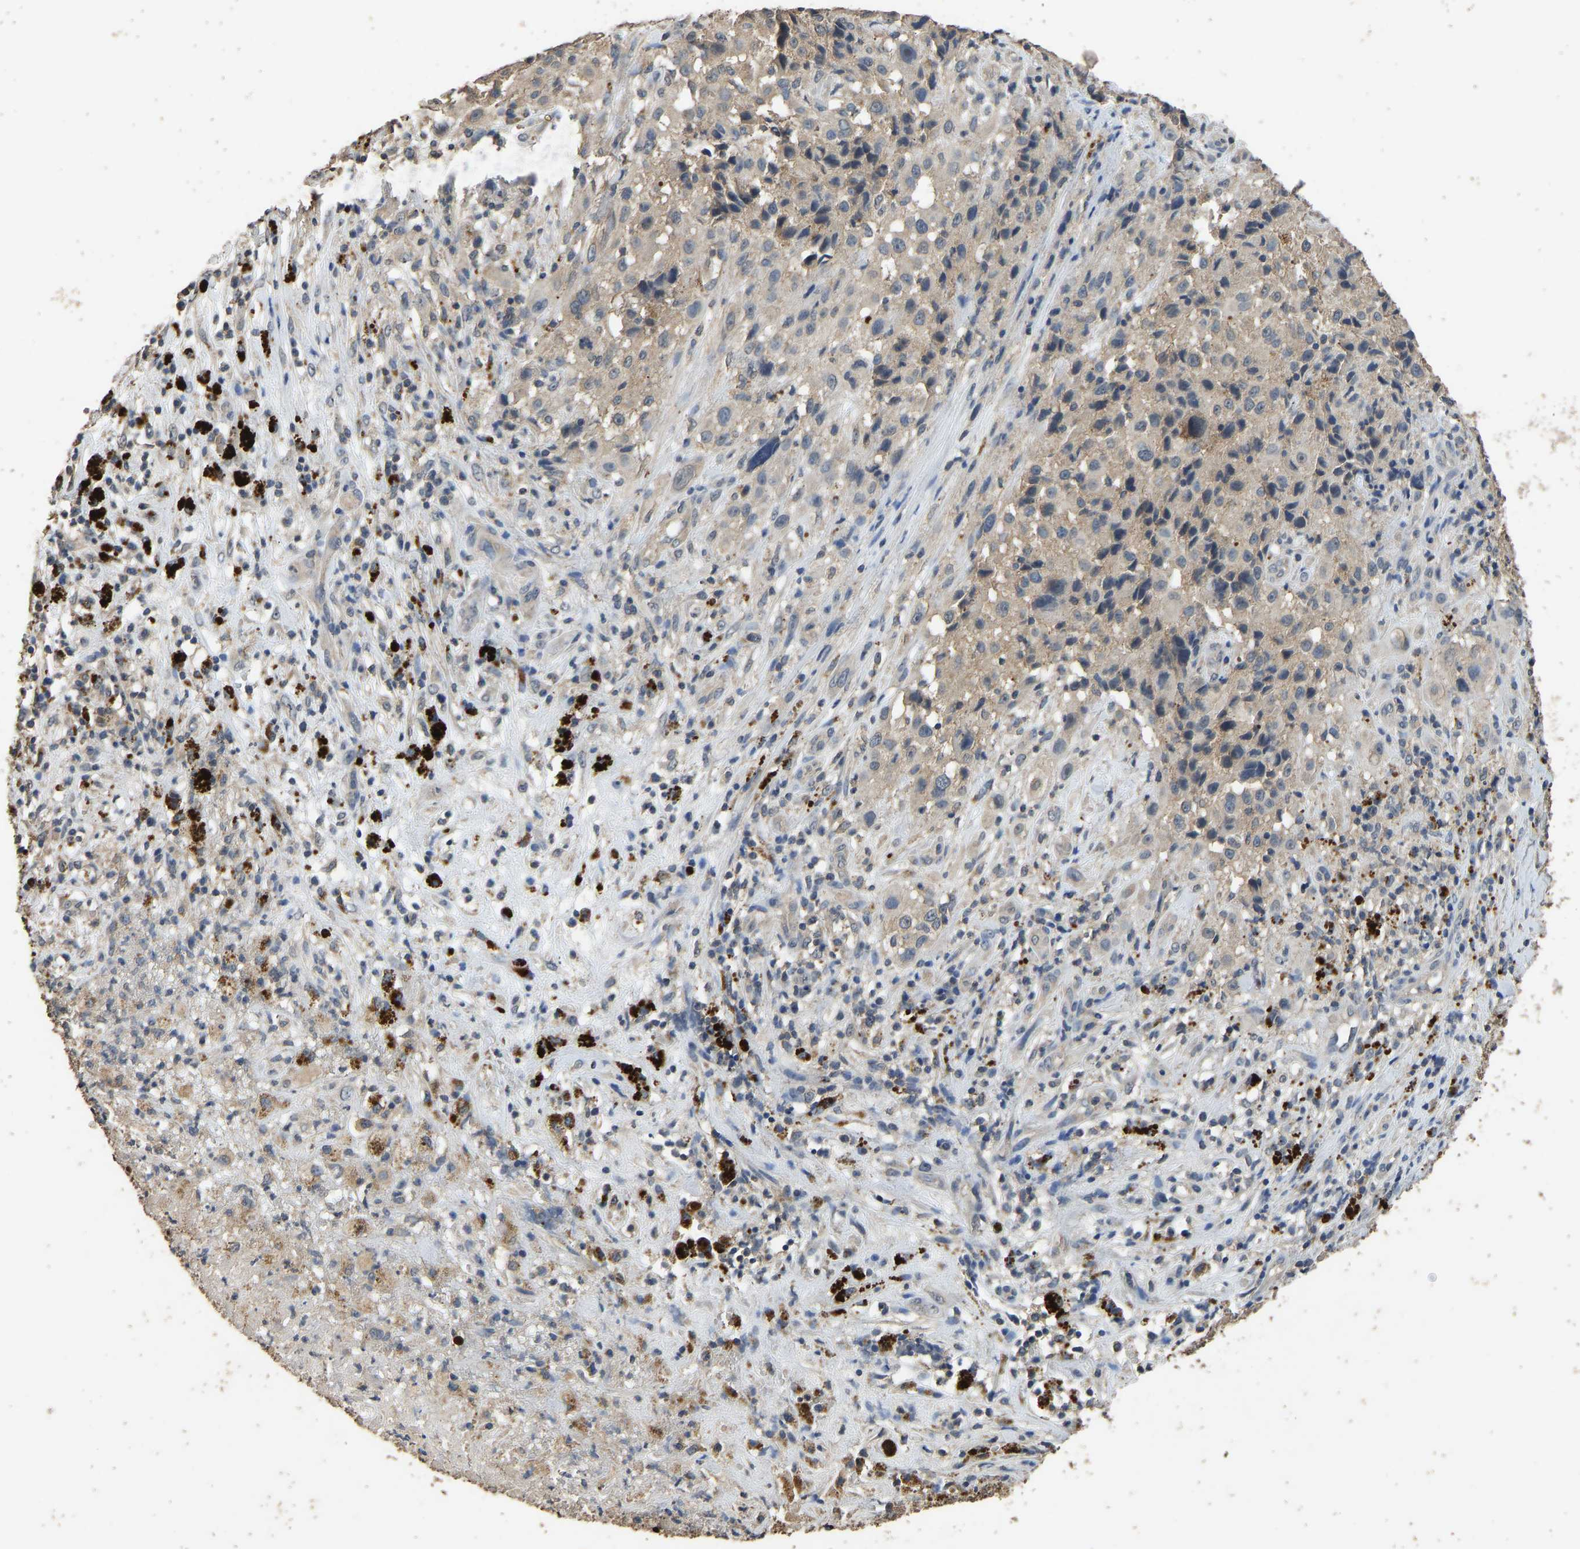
{"staining": {"intensity": "weak", "quantity": ">75%", "location": "cytoplasmic/membranous"}, "tissue": "melanoma", "cell_type": "Tumor cells", "image_type": "cancer", "snomed": [{"axis": "morphology", "description": "Necrosis, NOS"}, {"axis": "morphology", "description": "Malignant melanoma, NOS"}, {"axis": "topography", "description": "Skin"}], "caption": "A low amount of weak cytoplasmic/membranous positivity is appreciated in about >75% of tumor cells in malignant melanoma tissue. (IHC, brightfield microscopy, high magnification).", "gene": "CIDEC", "patient": {"sex": "female", "age": 87}}